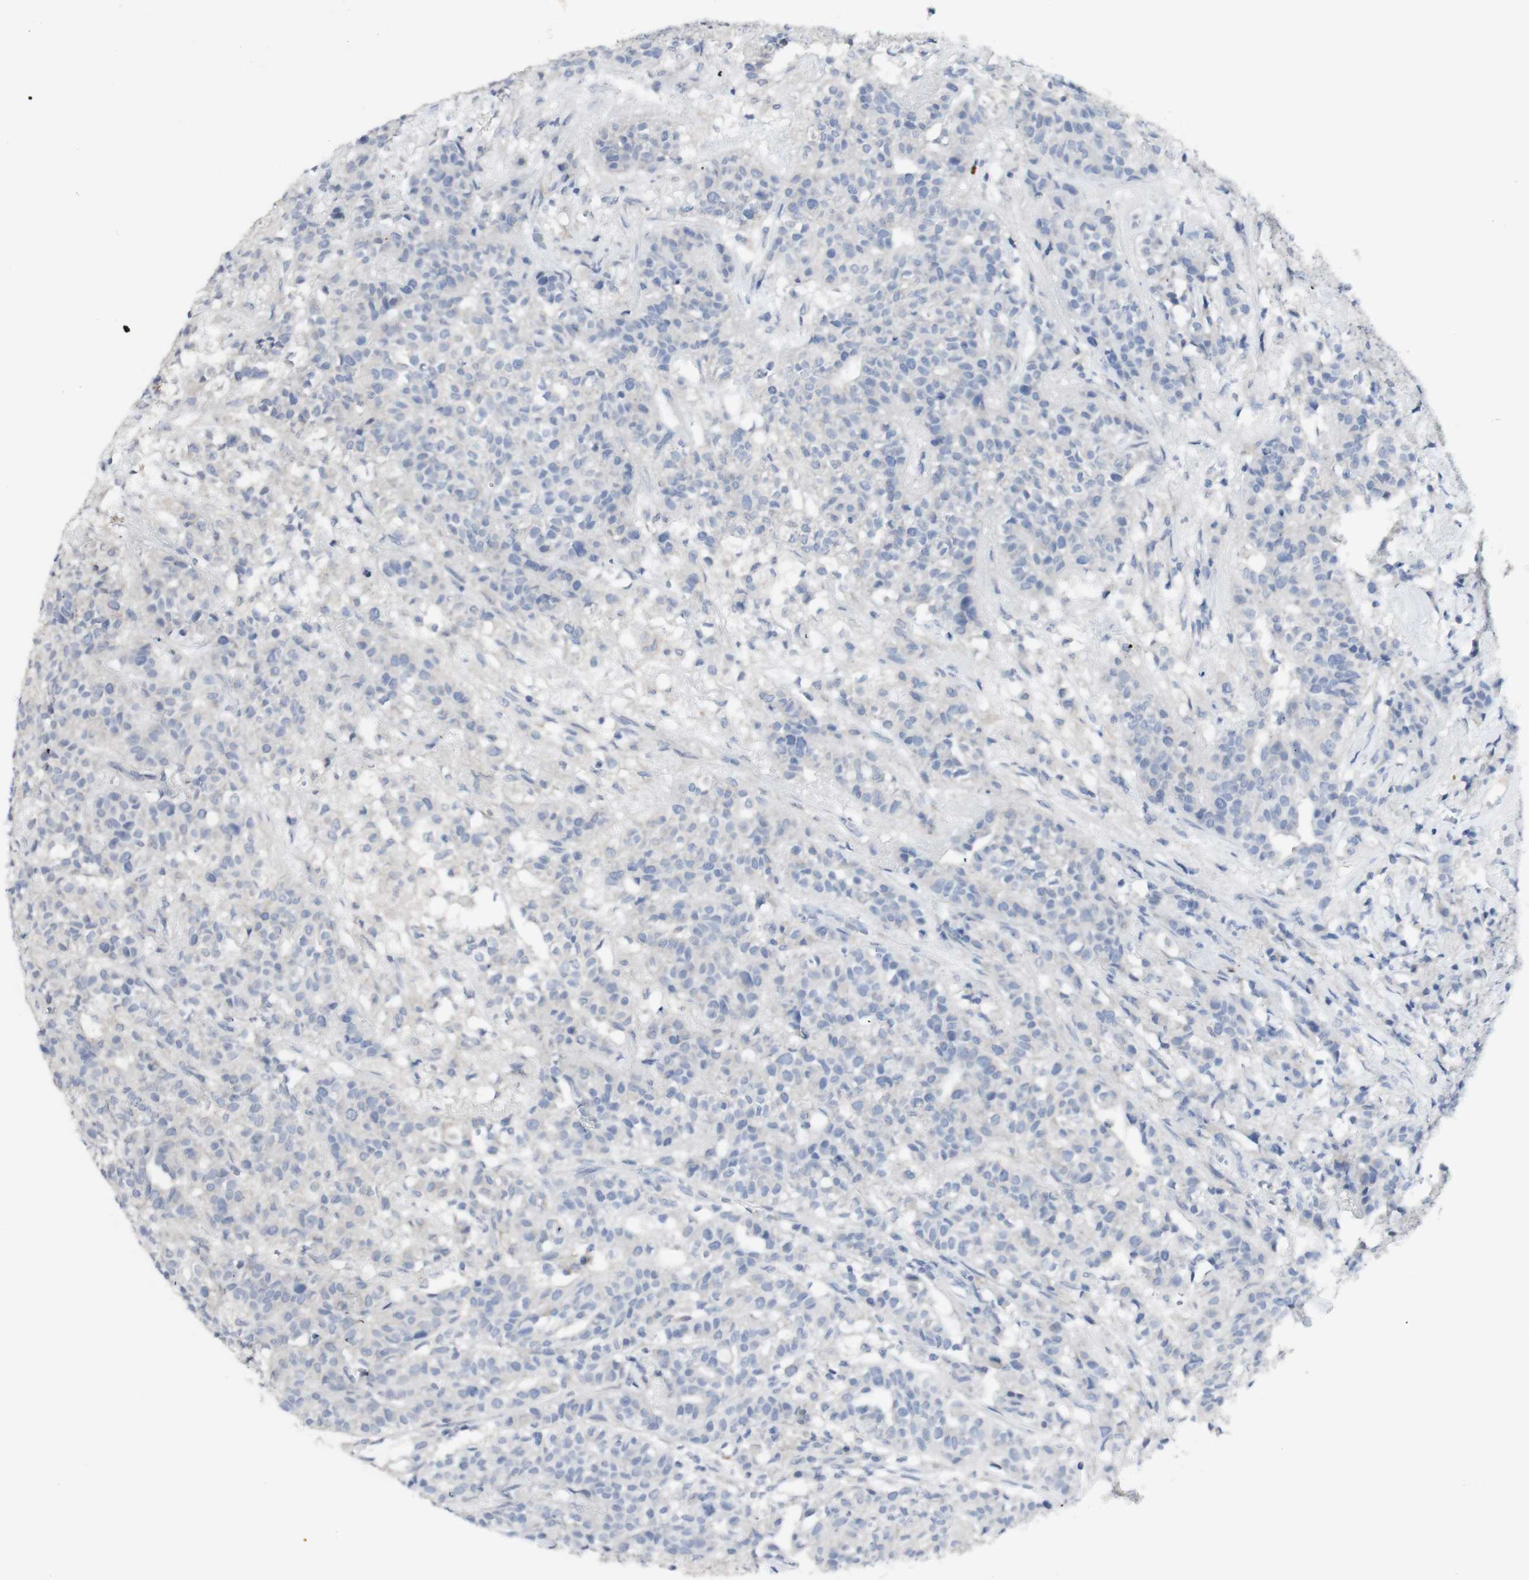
{"staining": {"intensity": "negative", "quantity": "none", "location": "none"}, "tissue": "head and neck cancer", "cell_type": "Tumor cells", "image_type": "cancer", "snomed": [{"axis": "morphology", "description": "Adenocarcinoma, NOS"}, {"axis": "topography", "description": "Salivary gland"}, {"axis": "topography", "description": "Head-Neck"}], "caption": "The immunohistochemistry (IHC) micrograph has no significant staining in tumor cells of head and neck cancer (adenocarcinoma) tissue.", "gene": "CD207", "patient": {"sex": "female", "age": 65}}